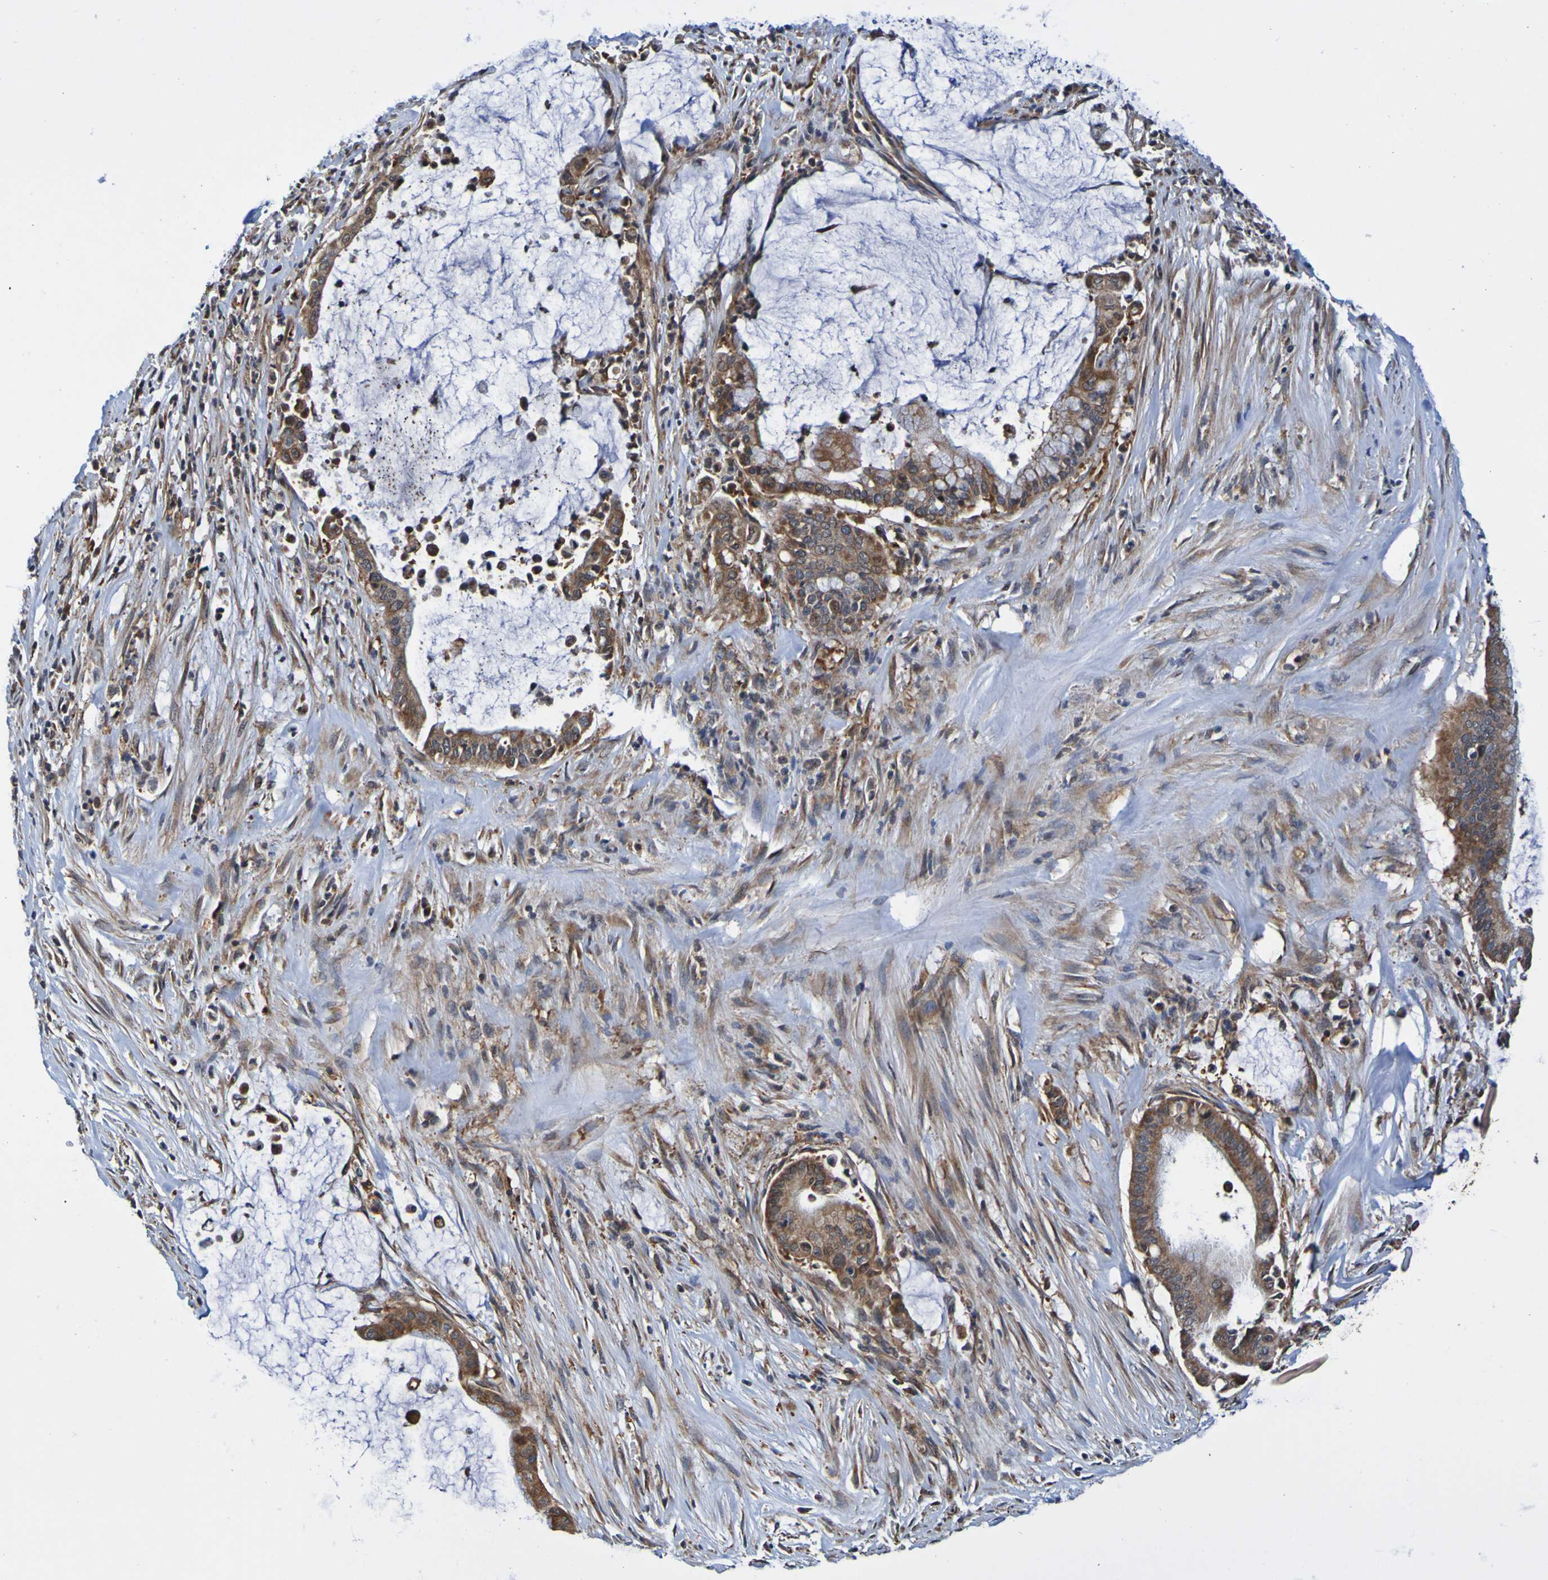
{"staining": {"intensity": "strong", "quantity": ">75%", "location": "cytoplasmic/membranous"}, "tissue": "pancreatic cancer", "cell_type": "Tumor cells", "image_type": "cancer", "snomed": [{"axis": "morphology", "description": "Adenocarcinoma, NOS"}, {"axis": "topography", "description": "Pancreas"}], "caption": "A histopathology image of adenocarcinoma (pancreatic) stained for a protein shows strong cytoplasmic/membranous brown staining in tumor cells. The protein of interest is shown in brown color, while the nuclei are stained blue.", "gene": "AXIN1", "patient": {"sex": "male", "age": 41}}